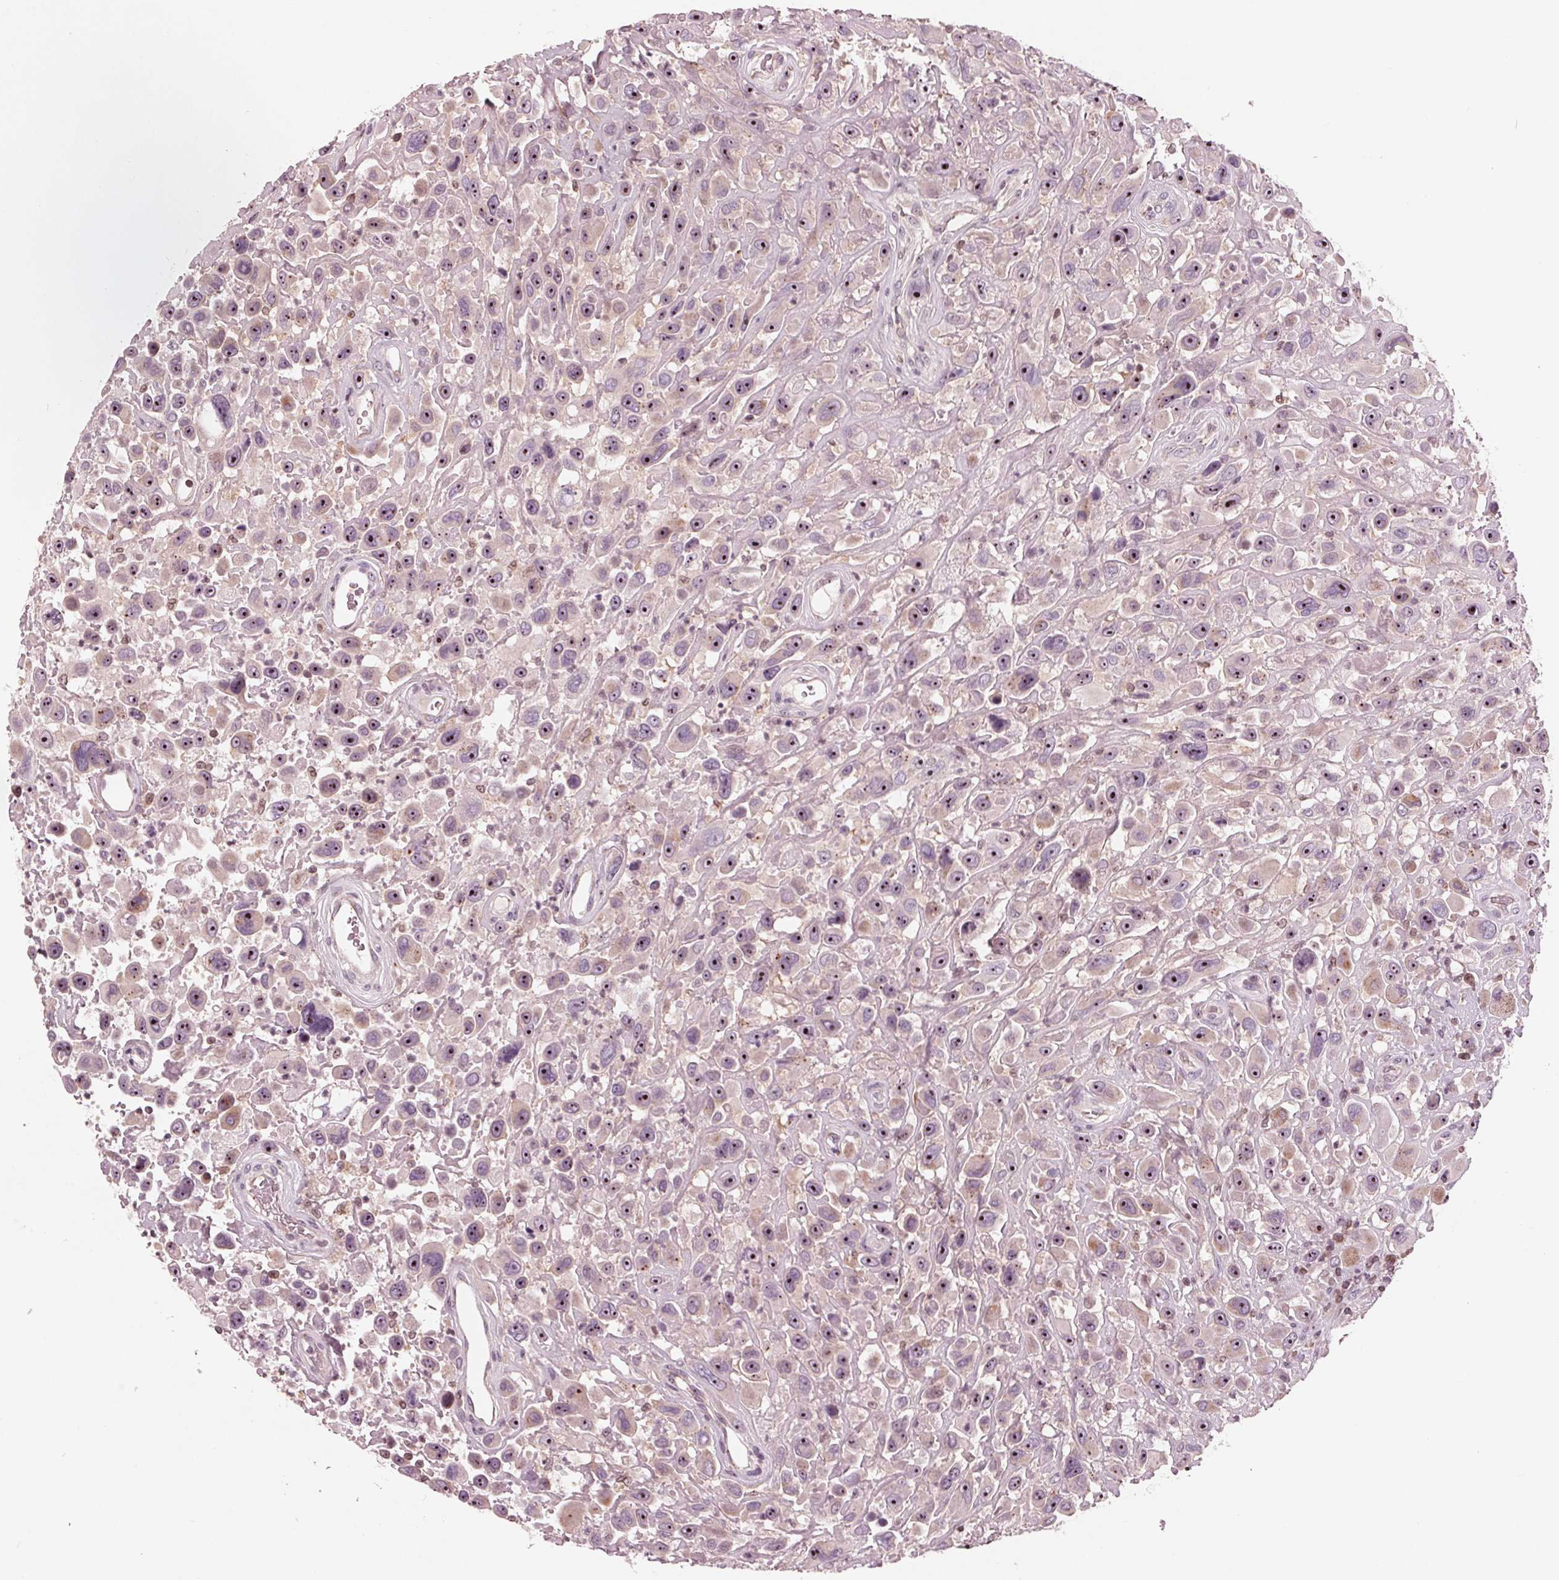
{"staining": {"intensity": "moderate", "quantity": ">75%", "location": "nuclear"}, "tissue": "urothelial cancer", "cell_type": "Tumor cells", "image_type": "cancer", "snomed": [{"axis": "morphology", "description": "Urothelial carcinoma, High grade"}, {"axis": "topography", "description": "Urinary bladder"}], "caption": "Protein expression analysis of human urothelial carcinoma (high-grade) reveals moderate nuclear positivity in approximately >75% of tumor cells. Nuclei are stained in blue.", "gene": "NUP210", "patient": {"sex": "male", "age": 53}}